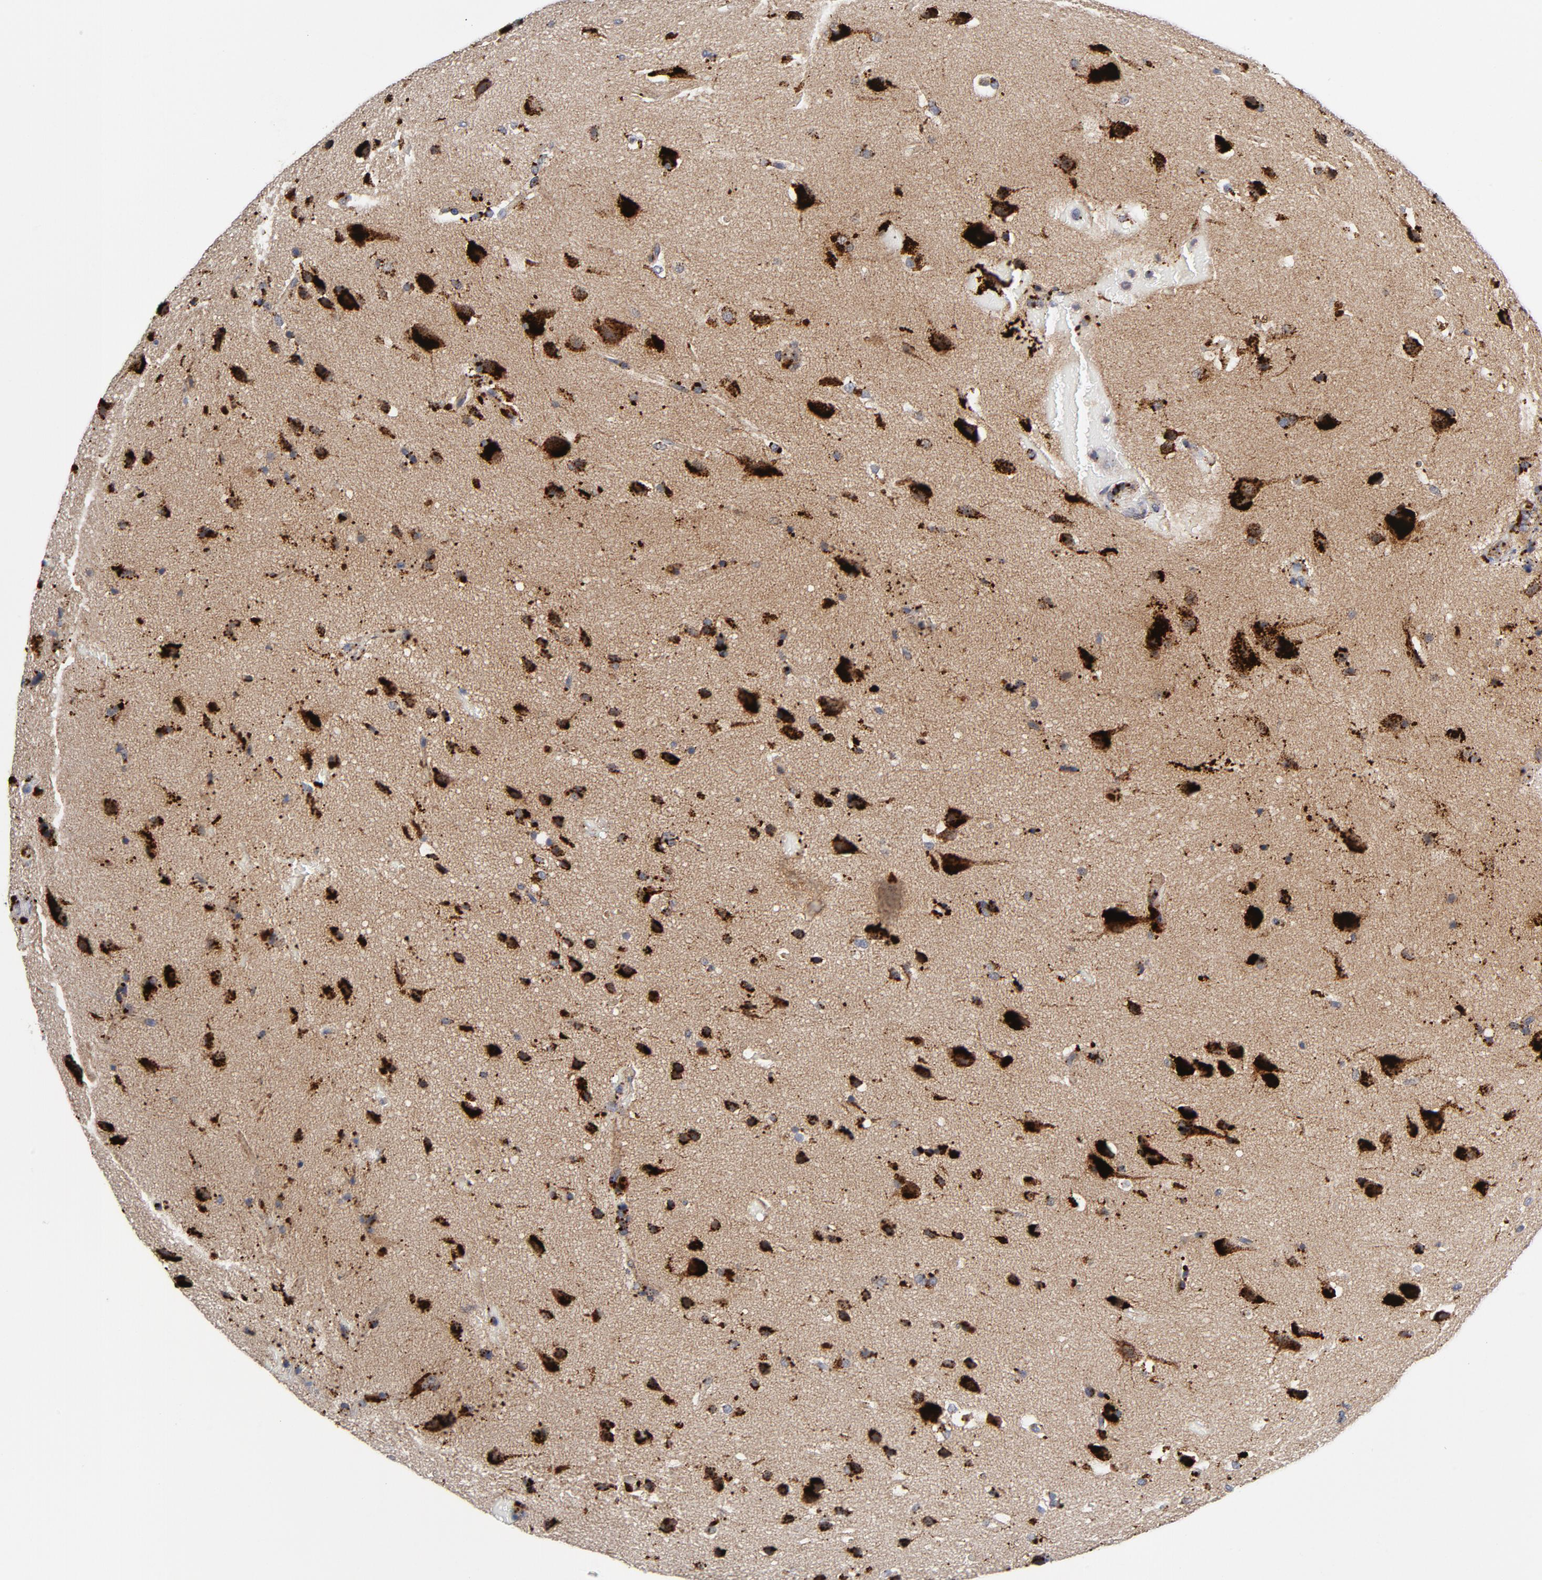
{"staining": {"intensity": "strong", "quantity": ">75%", "location": "cytoplasmic/membranous"}, "tissue": "glioma", "cell_type": "Tumor cells", "image_type": "cancer", "snomed": [{"axis": "morphology", "description": "Glioma, malignant, Low grade"}, {"axis": "topography", "description": "Cerebral cortex"}], "caption": "A brown stain labels strong cytoplasmic/membranous positivity of a protein in human low-grade glioma (malignant) tumor cells.", "gene": "AKT2", "patient": {"sex": "female", "age": 47}}